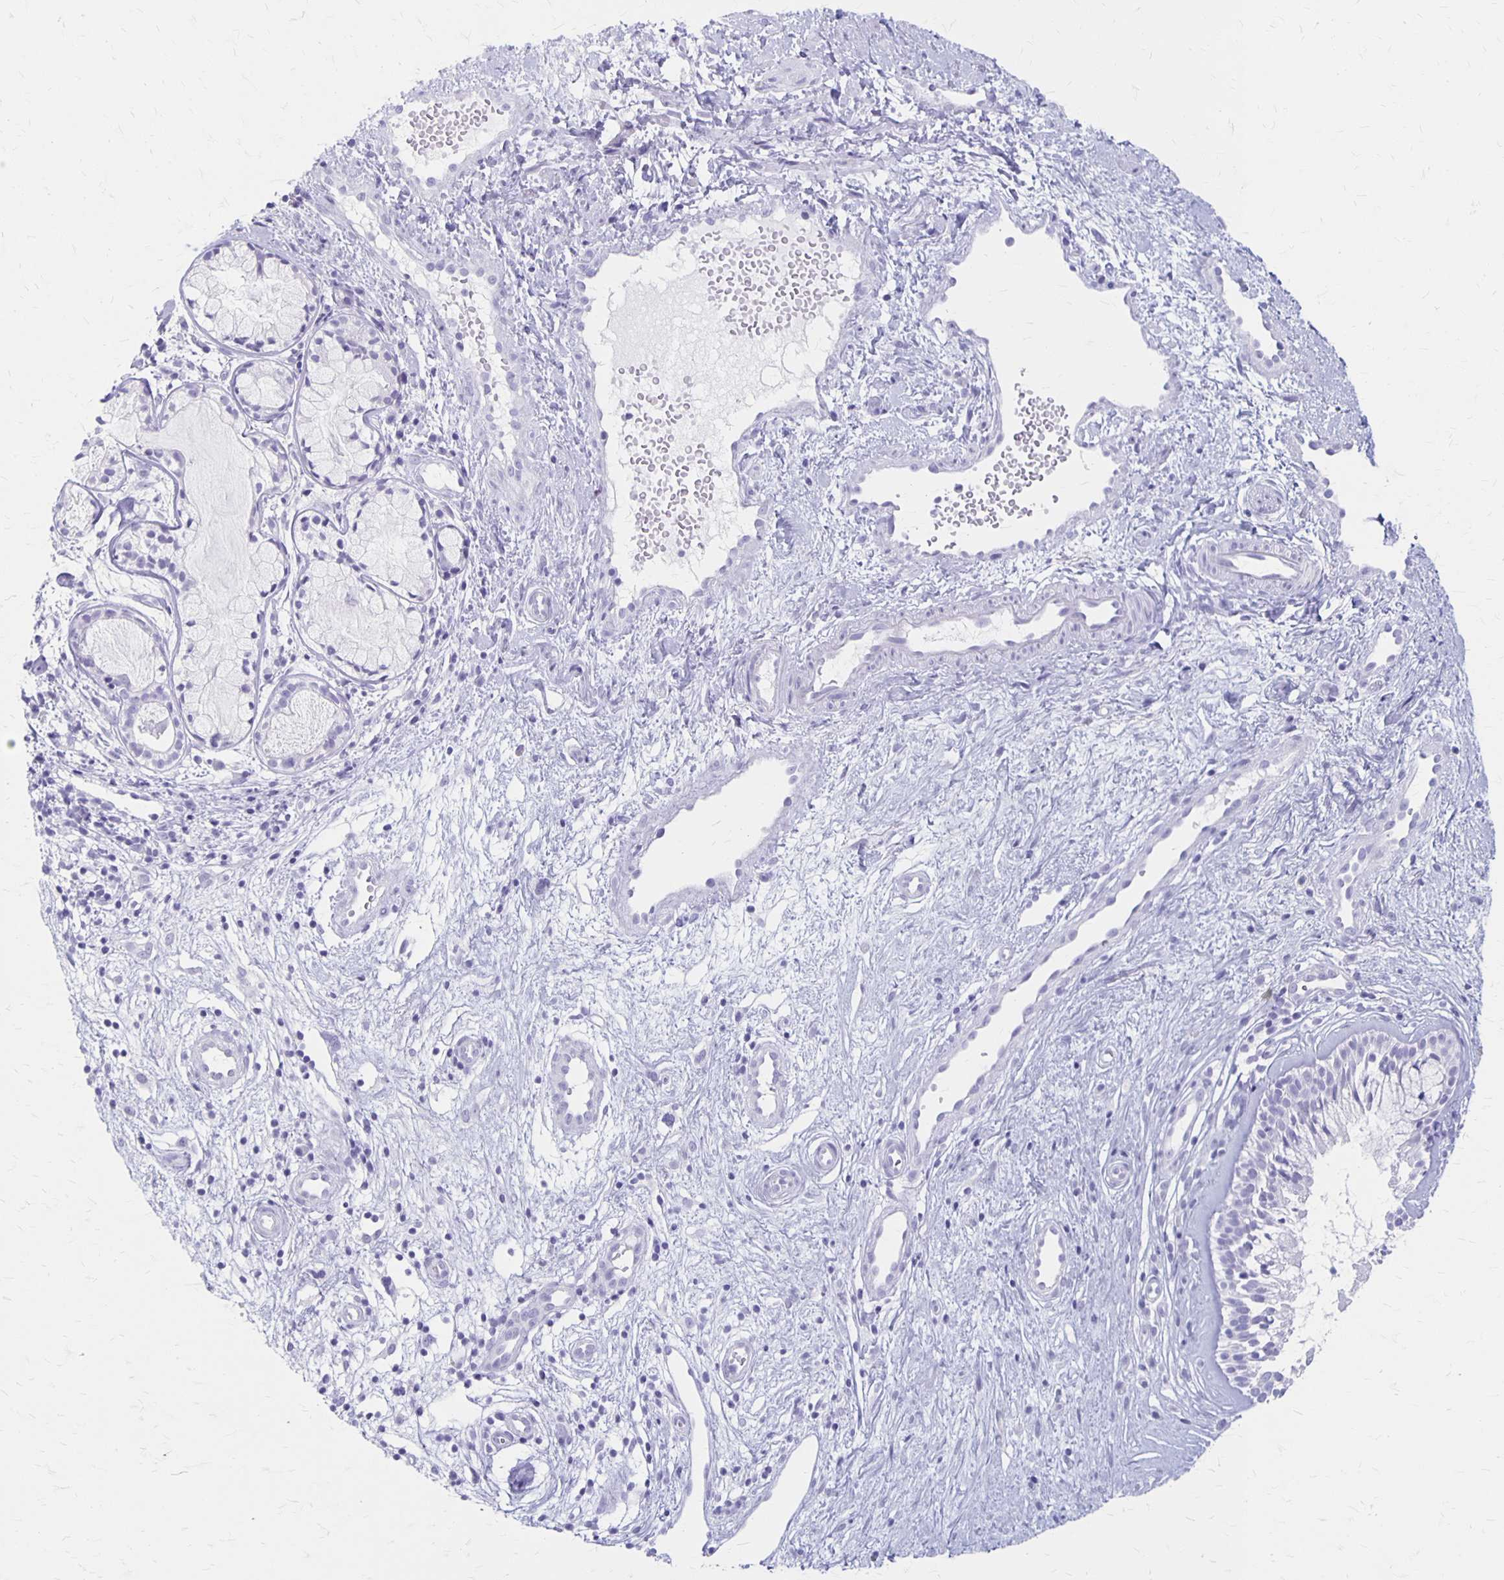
{"staining": {"intensity": "negative", "quantity": "none", "location": "none"}, "tissue": "nasopharynx", "cell_type": "Respiratory epithelial cells", "image_type": "normal", "snomed": [{"axis": "morphology", "description": "Normal tissue, NOS"}, {"axis": "topography", "description": "Nasopharynx"}], "caption": "Immunohistochemistry photomicrograph of normal human nasopharynx stained for a protein (brown), which shows no staining in respiratory epithelial cells. (DAB (3,3'-diaminobenzidine) immunohistochemistry visualized using brightfield microscopy, high magnification).", "gene": "MAGEC2", "patient": {"sex": "male", "age": 32}}